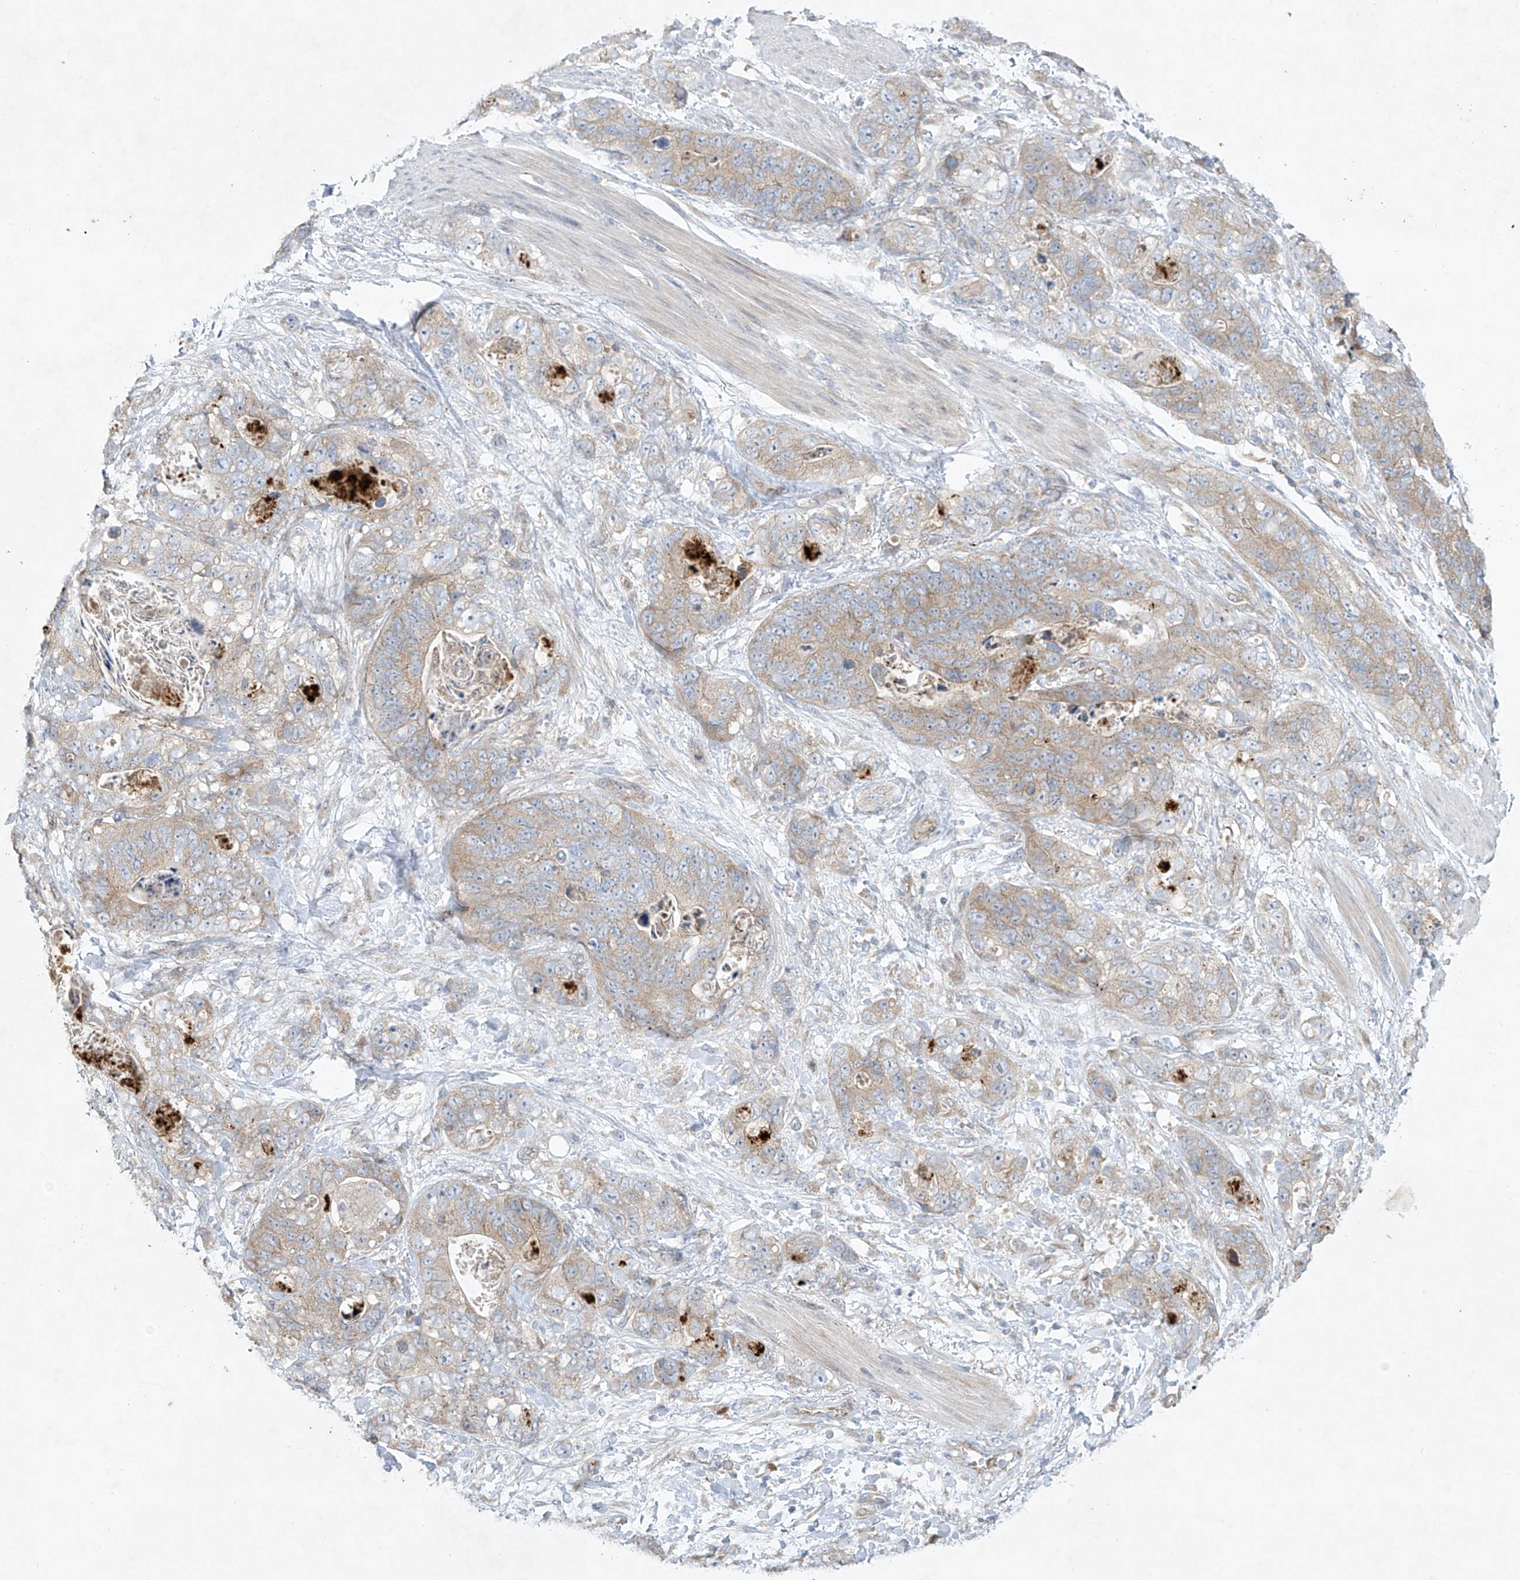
{"staining": {"intensity": "weak", "quantity": ">75%", "location": "cytoplasmic/membranous"}, "tissue": "stomach cancer", "cell_type": "Tumor cells", "image_type": "cancer", "snomed": [{"axis": "morphology", "description": "Normal tissue, NOS"}, {"axis": "morphology", "description": "Adenocarcinoma, NOS"}, {"axis": "topography", "description": "Stomach"}], "caption": "Immunohistochemical staining of stomach cancer (adenocarcinoma) reveals low levels of weak cytoplasmic/membranous staining in approximately >75% of tumor cells.", "gene": "TJAP1", "patient": {"sex": "female", "age": 89}}